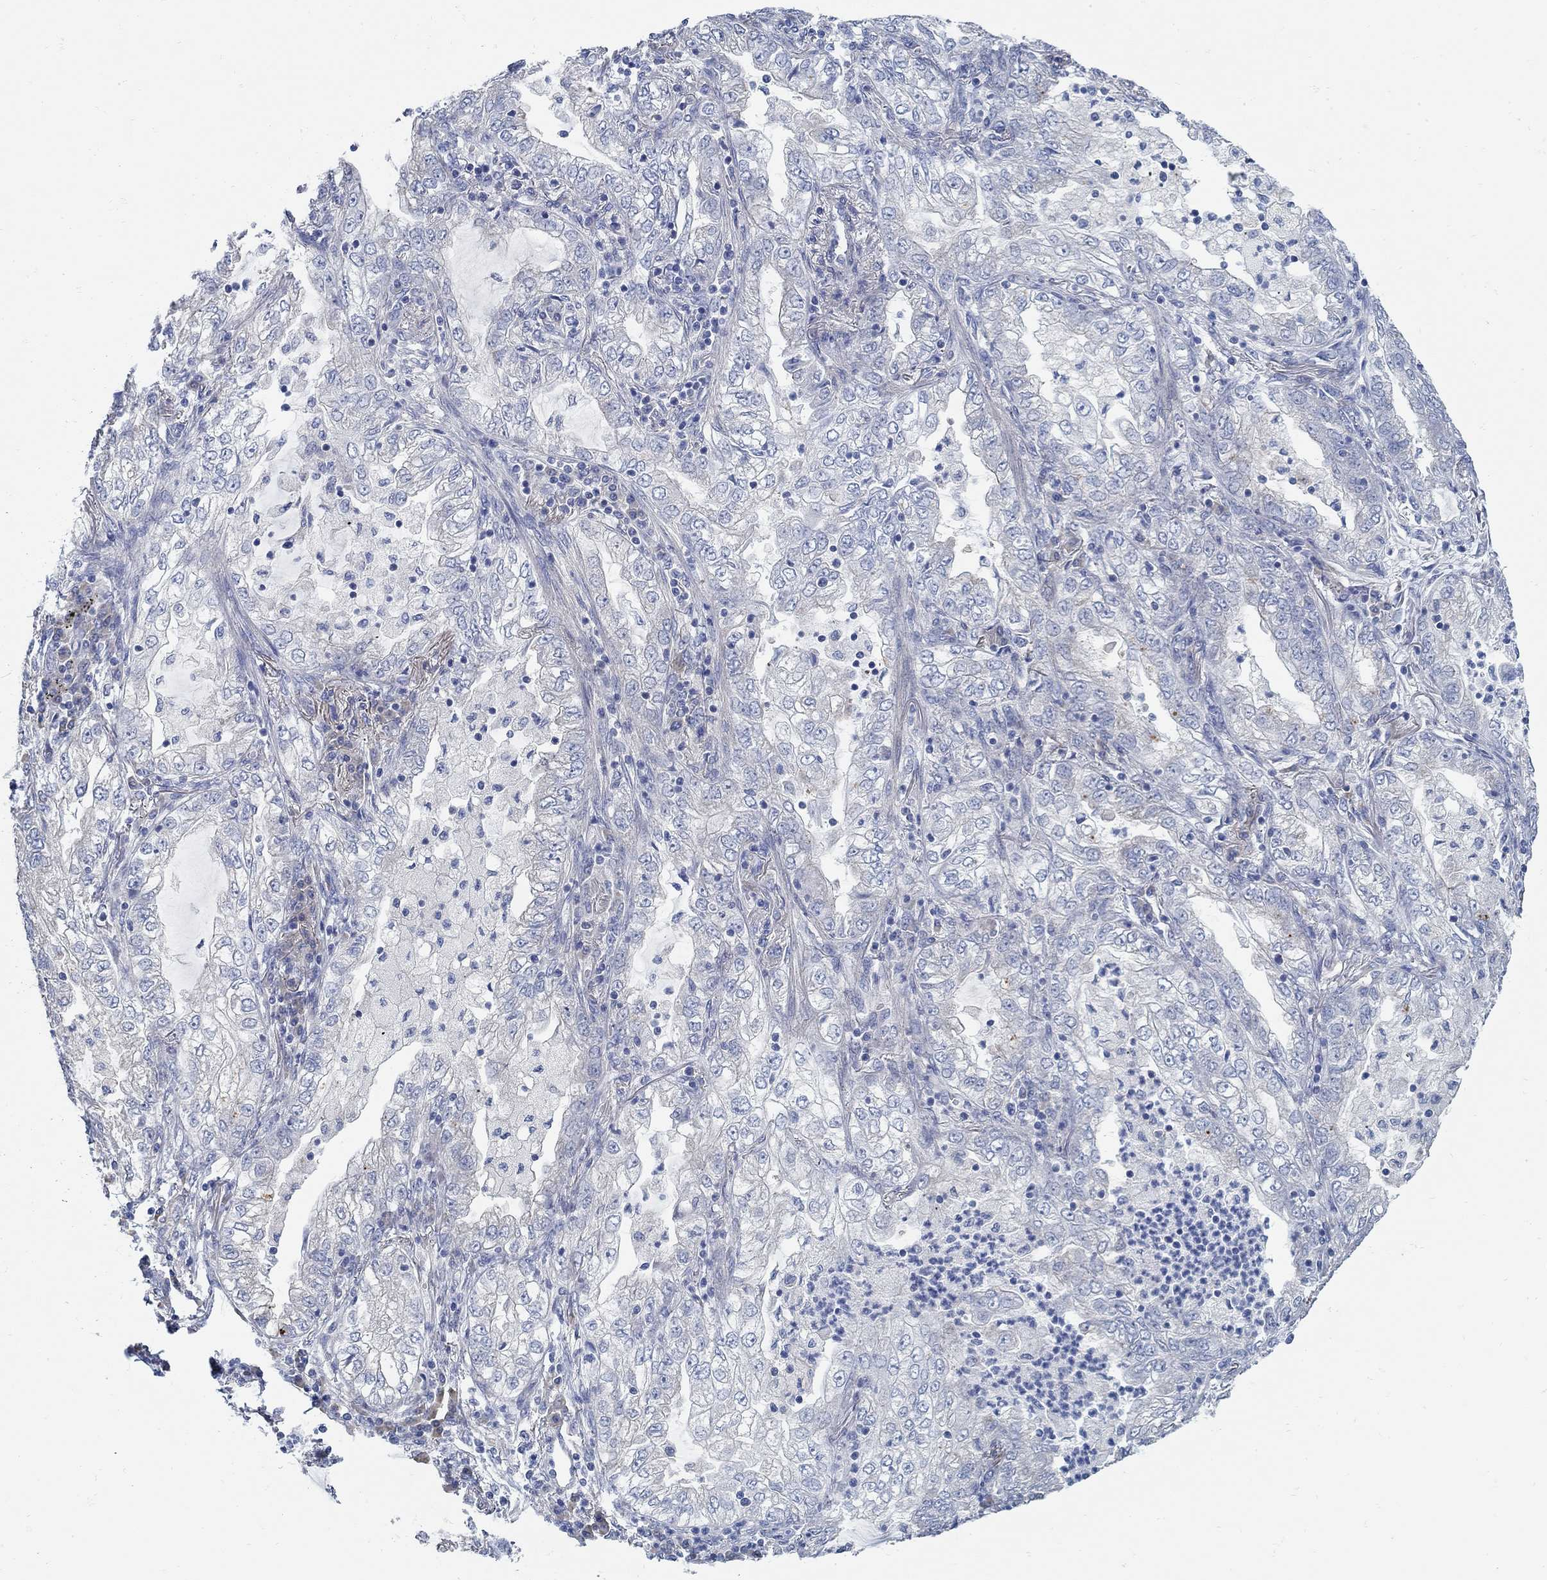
{"staining": {"intensity": "negative", "quantity": "none", "location": "none"}, "tissue": "lung cancer", "cell_type": "Tumor cells", "image_type": "cancer", "snomed": [{"axis": "morphology", "description": "Adenocarcinoma, NOS"}, {"axis": "topography", "description": "Lung"}], "caption": "High power microscopy photomicrograph of an immunohistochemistry (IHC) micrograph of lung cancer, revealing no significant expression in tumor cells. (DAB (3,3'-diaminobenzidine) immunohistochemistry (IHC) visualized using brightfield microscopy, high magnification).", "gene": "C15orf39", "patient": {"sex": "female", "age": 73}}